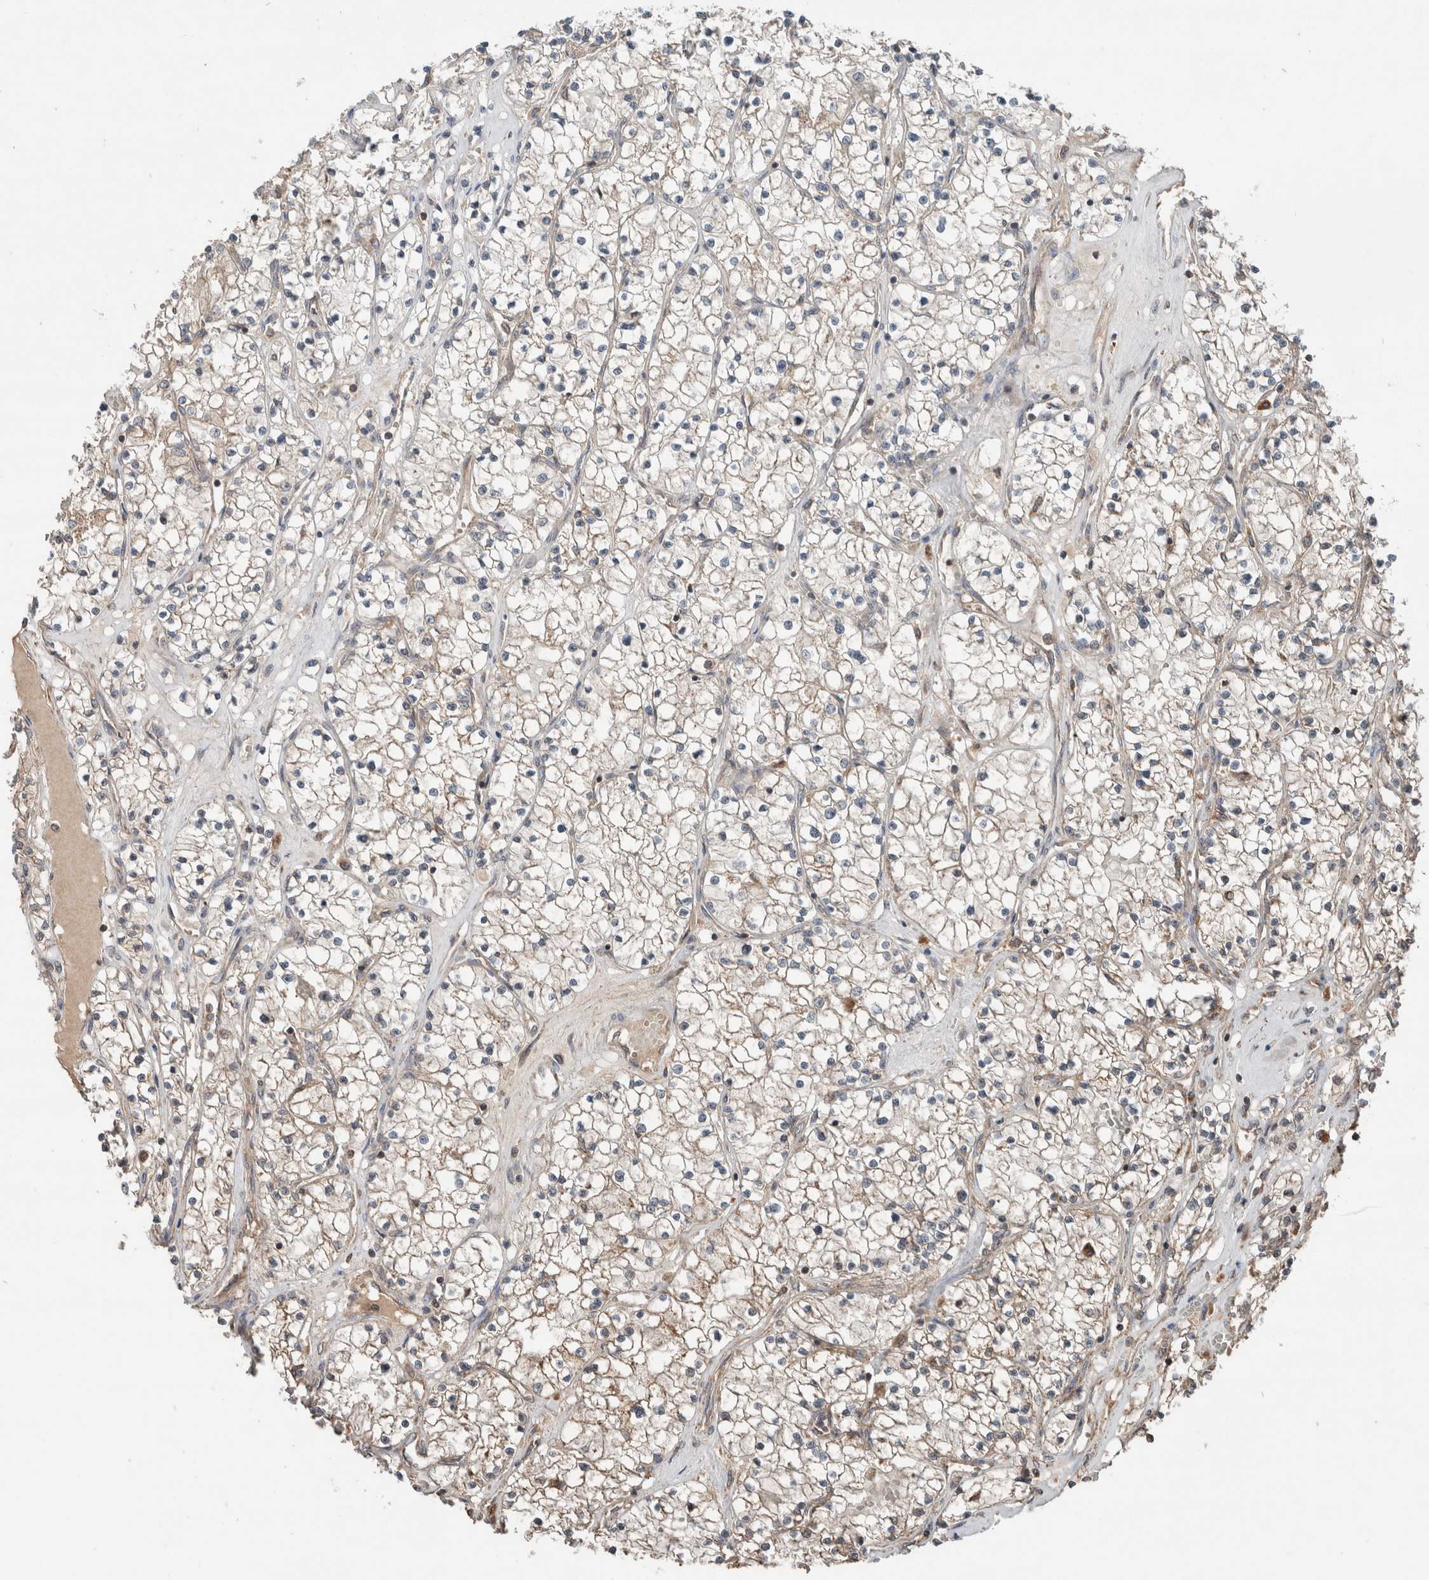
{"staining": {"intensity": "weak", "quantity": "<25%", "location": "cytoplasmic/membranous"}, "tissue": "renal cancer", "cell_type": "Tumor cells", "image_type": "cancer", "snomed": [{"axis": "morphology", "description": "Normal tissue, NOS"}, {"axis": "morphology", "description": "Adenocarcinoma, NOS"}, {"axis": "topography", "description": "Kidney"}], "caption": "This is an immunohistochemistry (IHC) photomicrograph of renal adenocarcinoma. There is no staining in tumor cells.", "gene": "KLK14", "patient": {"sex": "male", "age": 68}}